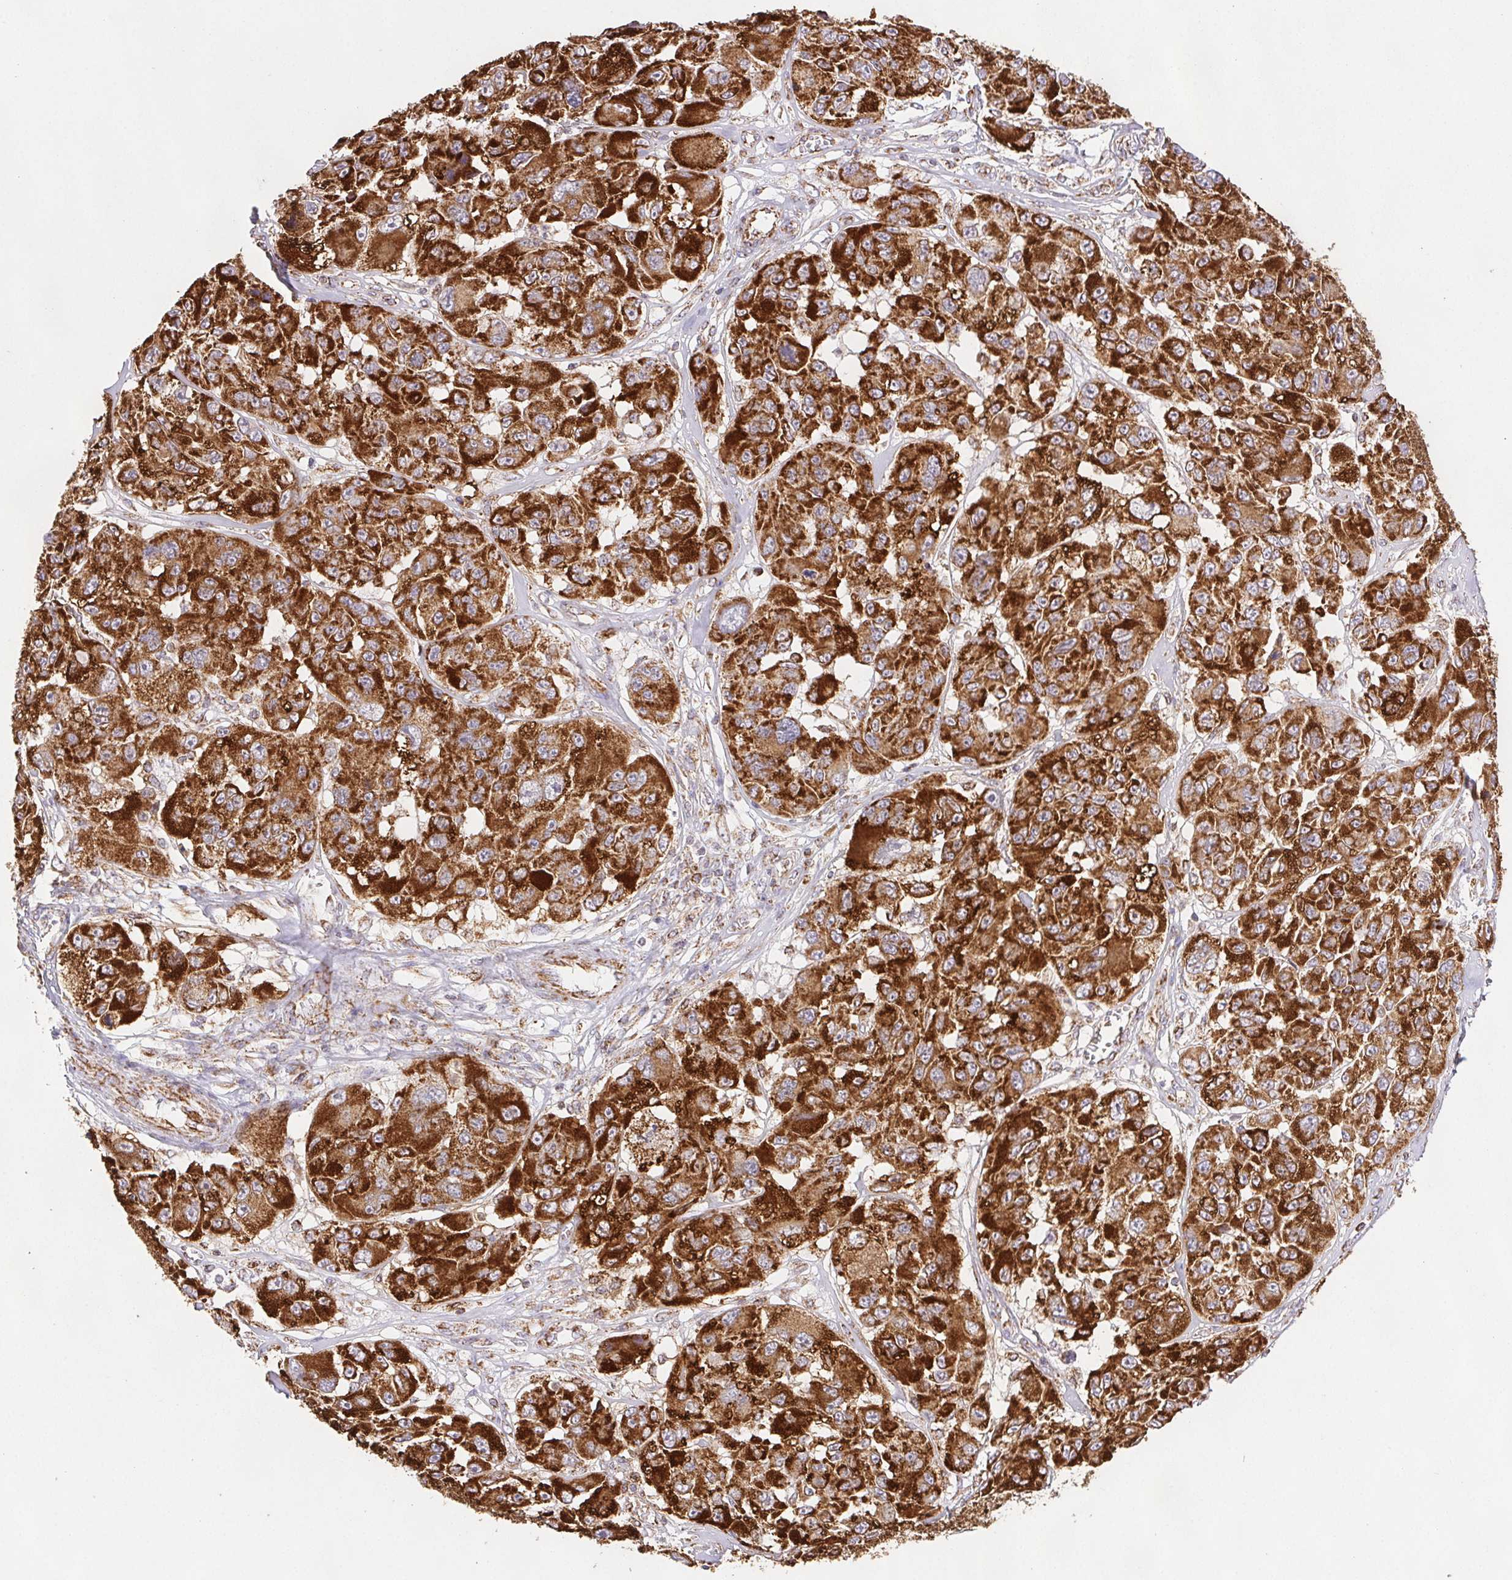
{"staining": {"intensity": "strong", "quantity": ">75%", "location": "cytoplasmic/membranous"}, "tissue": "melanoma", "cell_type": "Tumor cells", "image_type": "cancer", "snomed": [{"axis": "morphology", "description": "Malignant melanoma, NOS"}, {"axis": "topography", "description": "Skin"}], "caption": "A photomicrograph of melanoma stained for a protein exhibits strong cytoplasmic/membranous brown staining in tumor cells.", "gene": "NIPSNAP2", "patient": {"sex": "female", "age": 66}}